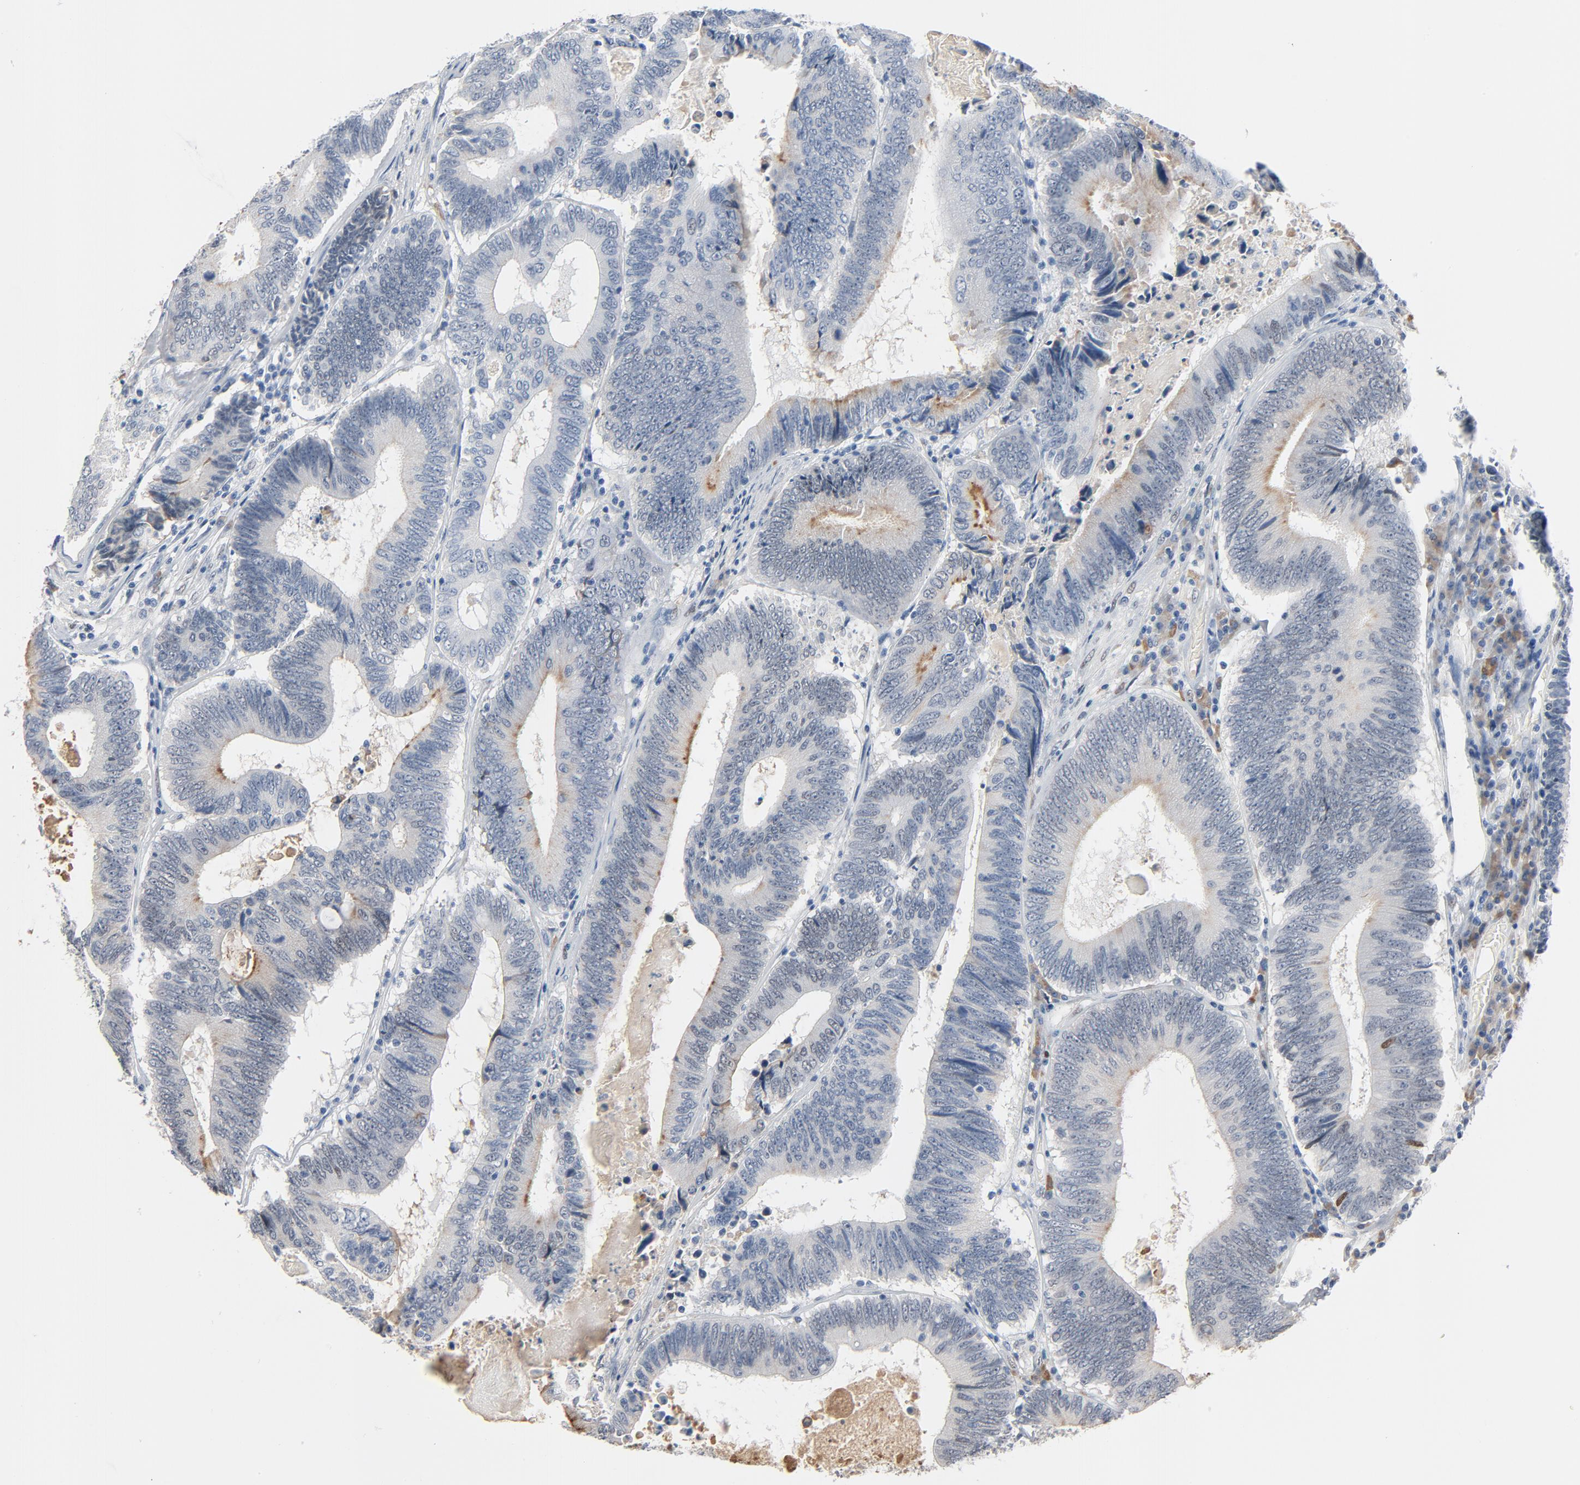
{"staining": {"intensity": "negative", "quantity": "none", "location": "none"}, "tissue": "colorectal cancer", "cell_type": "Tumor cells", "image_type": "cancer", "snomed": [{"axis": "morphology", "description": "Adenocarcinoma, NOS"}, {"axis": "topography", "description": "Colon"}], "caption": "DAB (3,3'-diaminobenzidine) immunohistochemical staining of colorectal cancer (adenocarcinoma) exhibits no significant expression in tumor cells.", "gene": "FOXP1", "patient": {"sex": "female", "age": 78}}